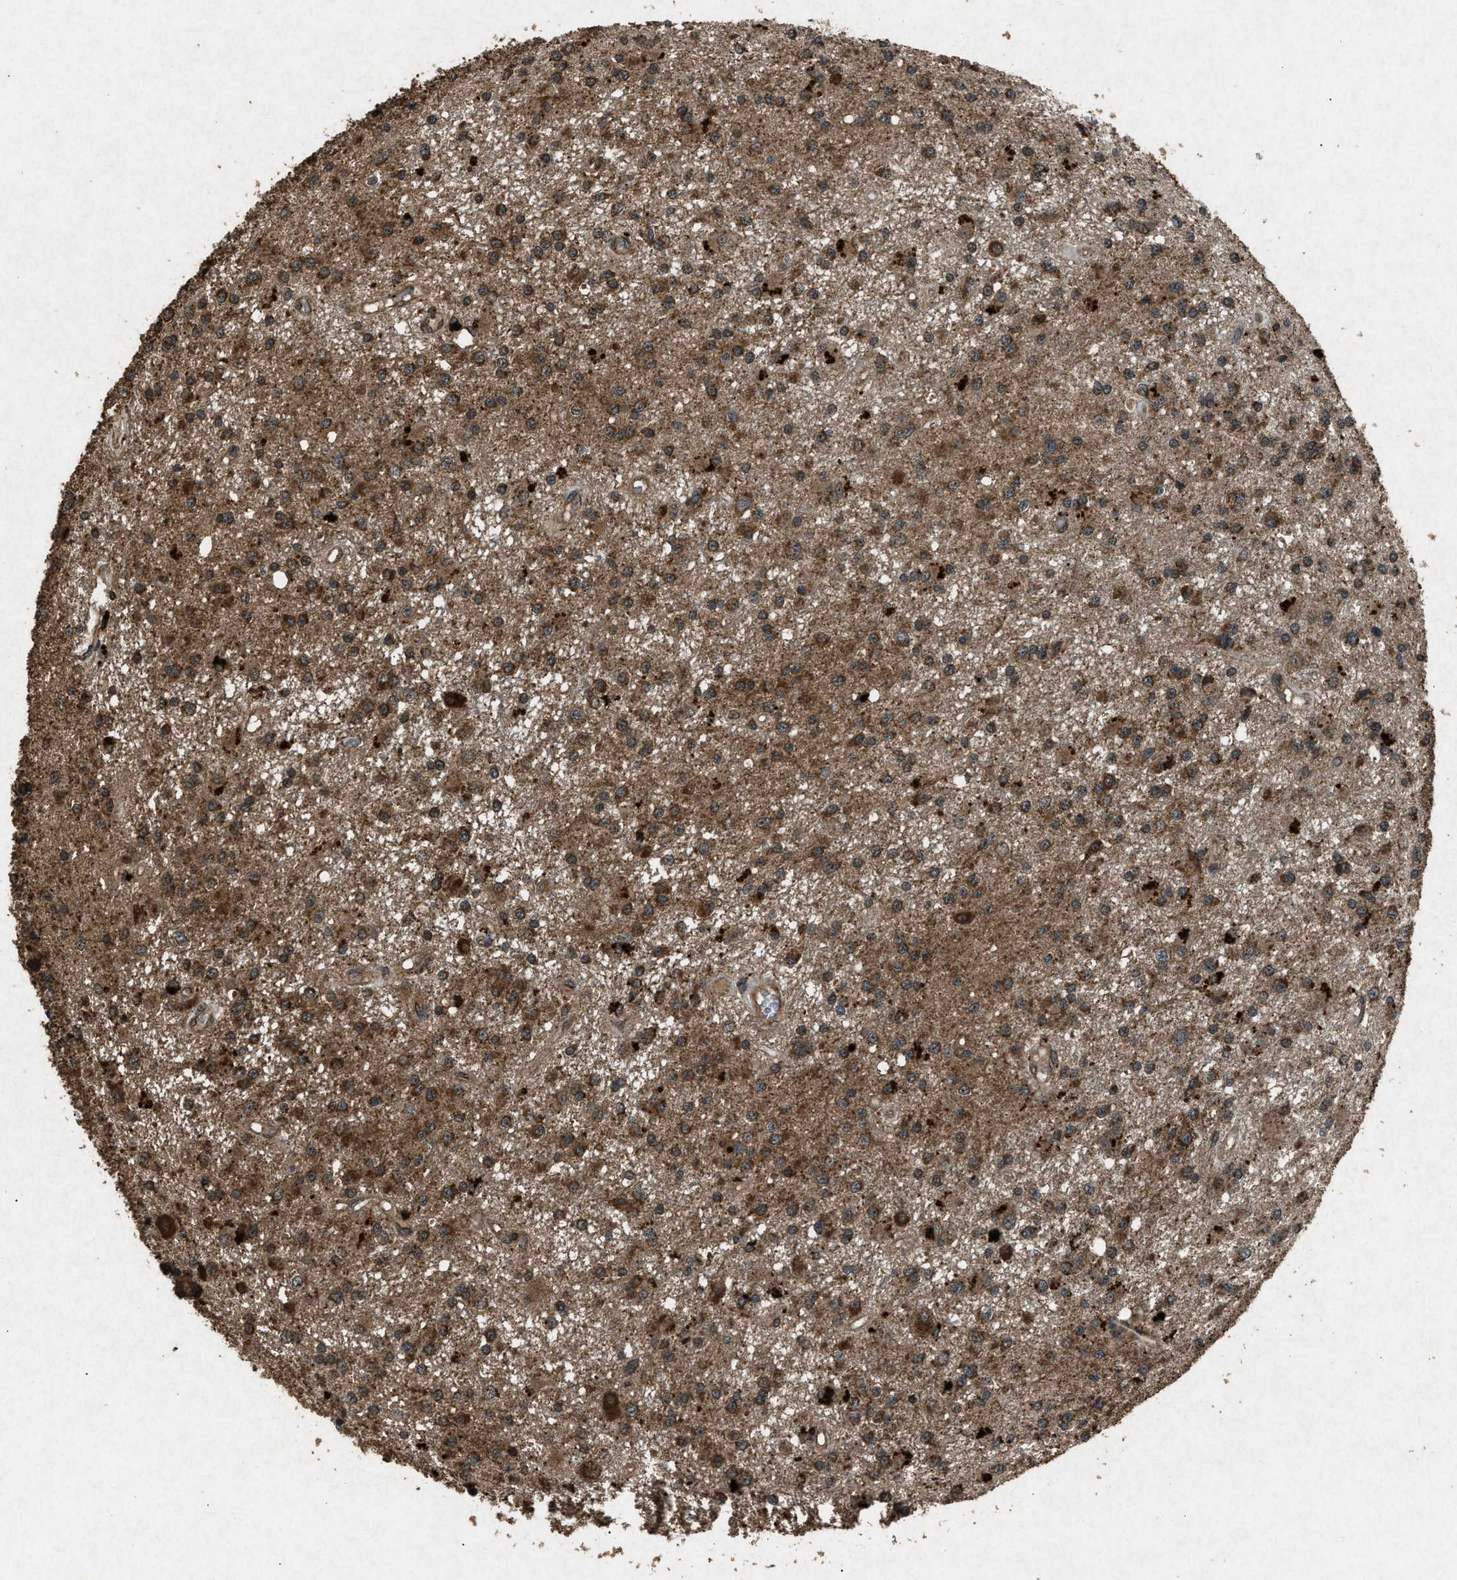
{"staining": {"intensity": "strong", "quantity": ">75%", "location": "cytoplasmic/membranous"}, "tissue": "glioma", "cell_type": "Tumor cells", "image_type": "cancer", "snomed": [{"axis": "morphology", "description": "Glioma, malignant, Low grade"}, {"axis": "topography", "description": "Brain"}], "caption": "Human glioma stained with a brown dye reveals strong cytoplasmic/membranous positive staining in about >75% of tumor cells.", "gene": "OAS1", "patient": {"sex": "male", "age": 58}}